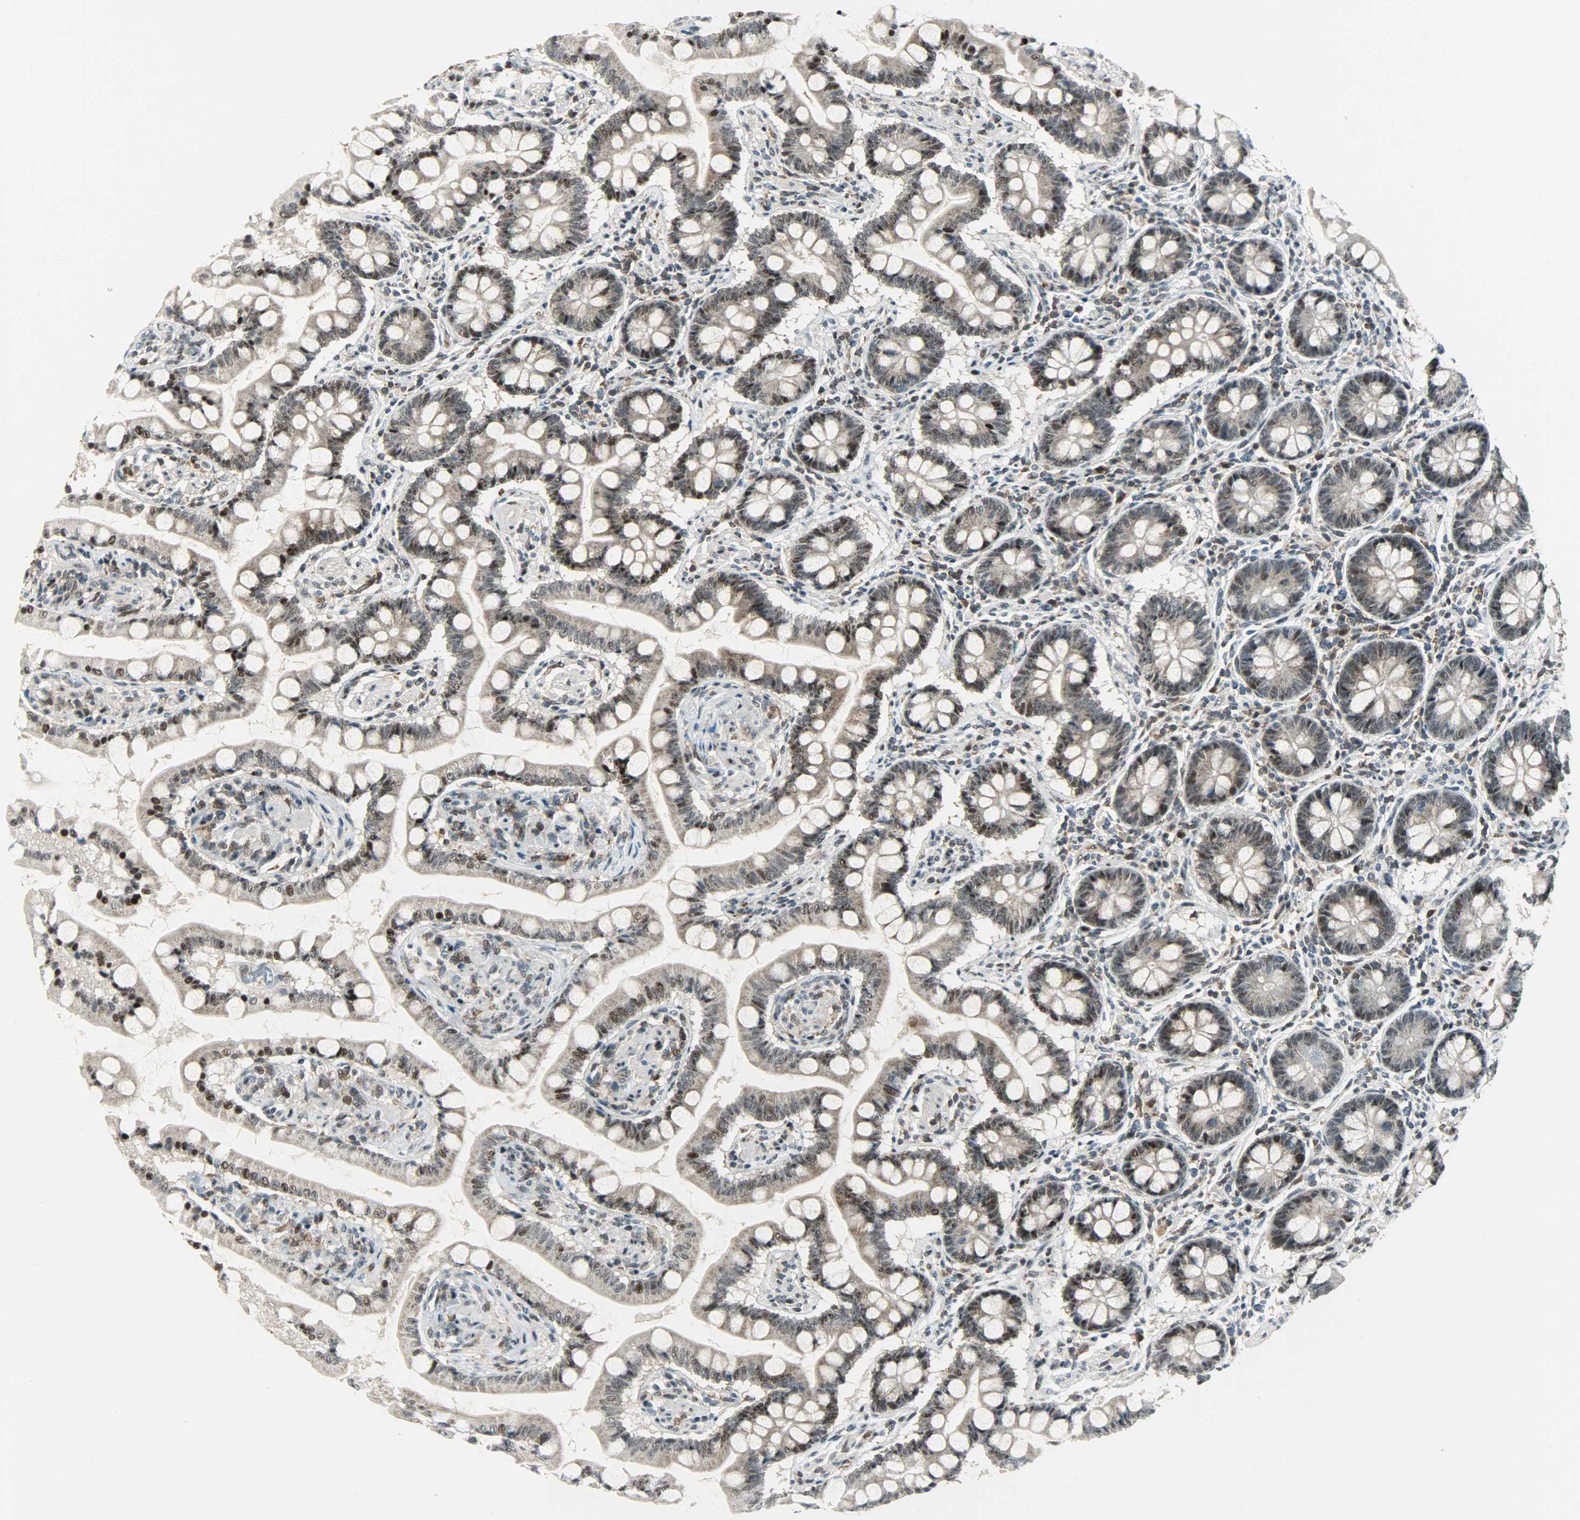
{"staining": {"intensity": "strong", "quantity": ">75%", "location": "cytoplasmic/membranous,nuclear"}, "tissue": "small intestine", "cell_type": "Glandular cells", "image_type": "normal", "snomed": [{"axis": "morphology", "description": "Normal tissue, NOS"}, {"axis": "topography", "description": "Small intestine"}], "caption": "A histopathology image of small intestine stained for a protein reveals strong cytoplasmic/membranous,nuclear brown staining in glandular cells. The staining was performed using DAB (3,3'-diaminobenzidine) to visualize the protein expression in brown, while the nuclei were stained in blue with hematoxylin (Magnification: 20x).", "gene": "IL15", "patient": {"sex": "male", "age": 41}}